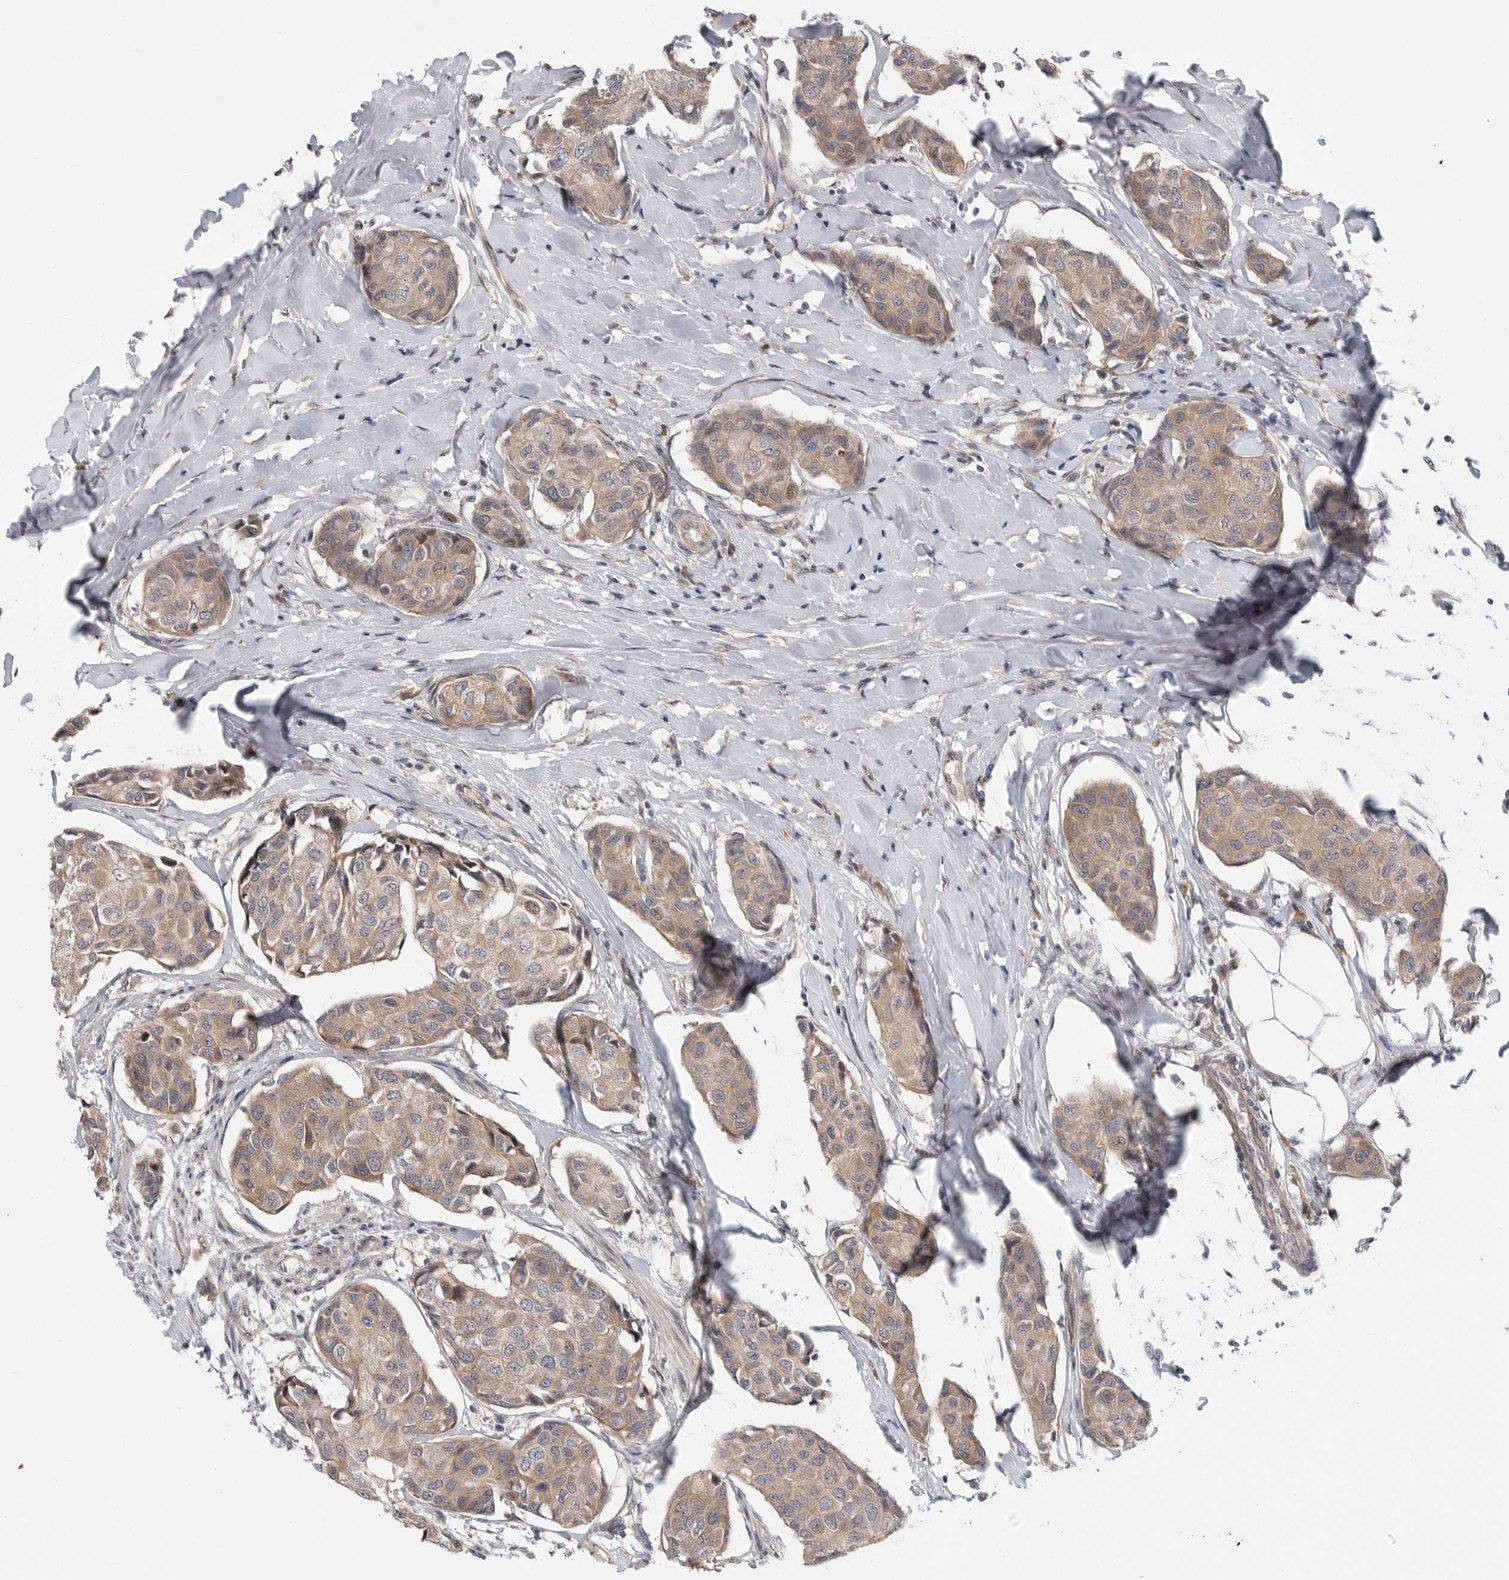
{"staining": {"intensity": "weak", "quantity": ">75%", "location": "cytoplasmic/membranous"}, "tissue": "breast cancer", "cell_type": "Tumor cells", "image_type": "cancer", "snomed": [{"axis": "morphology", "description": "Duct carcinoma"}, {"axis": "topography", "description": "Breast"}], "caption": "DAB immunohistochemical staining of breast cancer (intraductal carcinoma) displays weak cytoplasmic/membranous protein positivity in about >75% of tumor cells.", "gene": "FBXO43", "patient": {"sex": "female", "age": 80}}